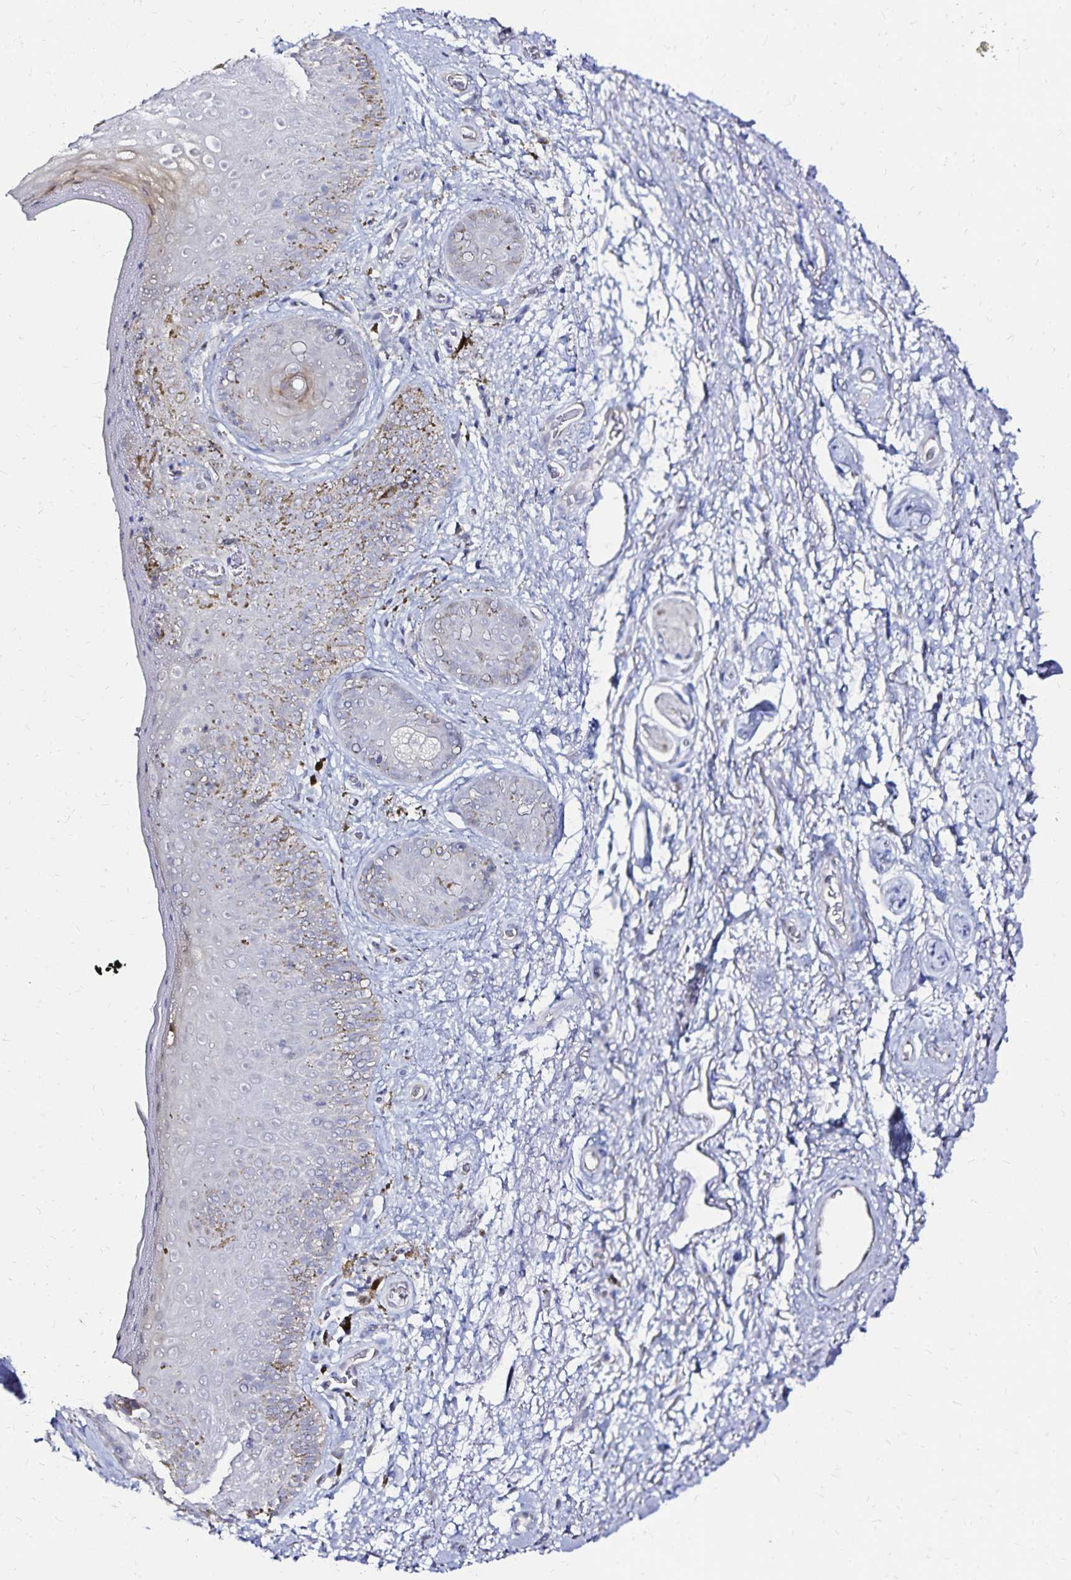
{"staining": {"intensity": "negative", "quantity": "none", "location": "none"}, "tissue": "adipose tissue", "cell_type": "Adipocytes", "image_type": "normal", "snomed": [{"axis": "morphology", "description": "Normal tissue, NOS"}, {"axis": "topography", "description": "Vulva"}, {"axis": "topography", "description": "Peripheral nerve tissue"}], "caption": "Immunohistochemistry micrograph of unremarkable human adipose tissue stained for a protein (brown), which exhibits no staining in adipocytes.", "gene": "SLC5A1", "patient": {"sex": "female", "age": 66}}